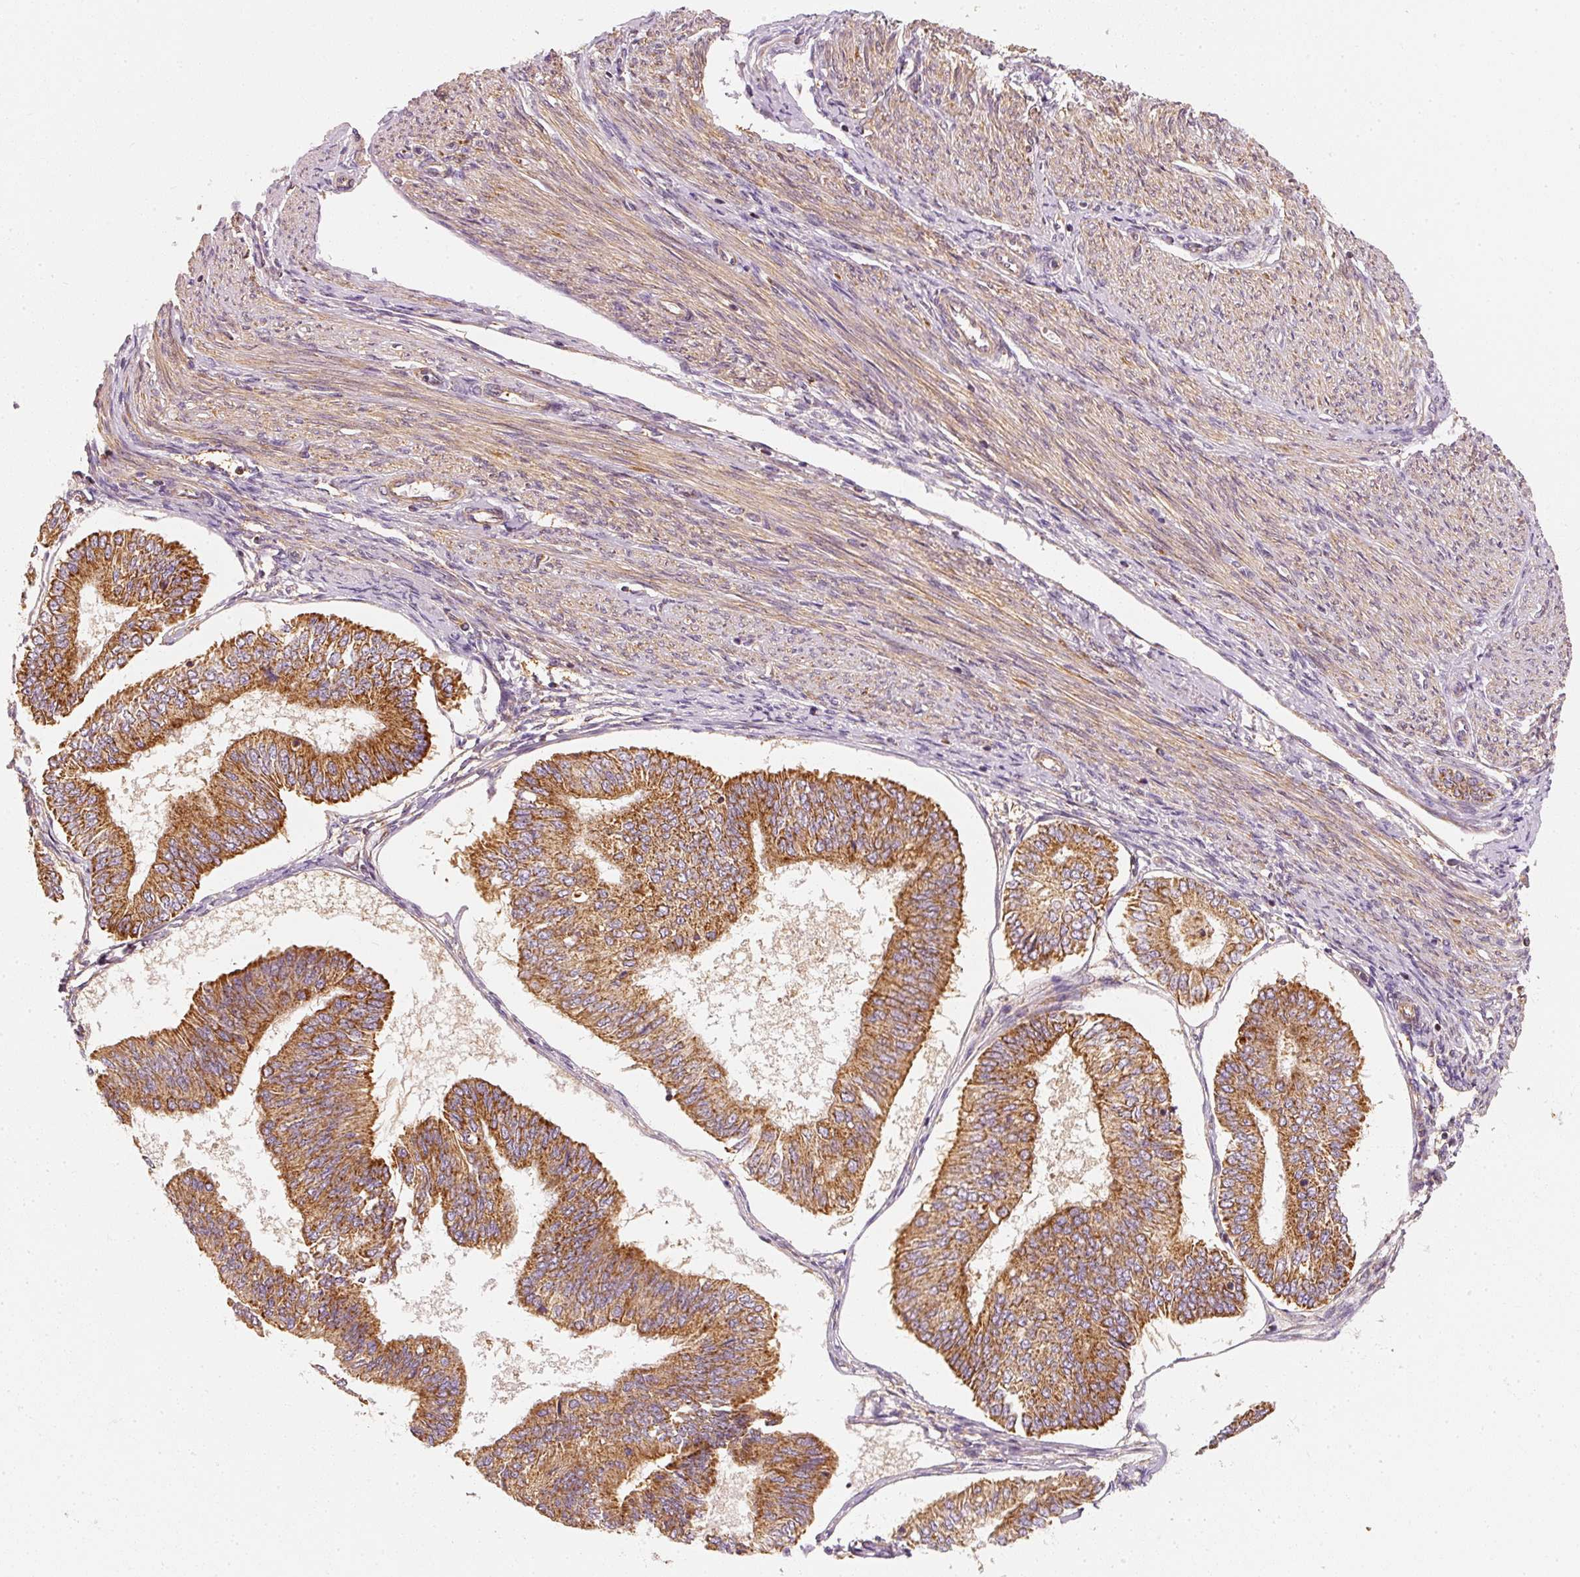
{"staining": {"intensity": "strong", "quantity": ">75%", "location": "cytoplasmic/membranous"}, "tissue": "endometrial cancer", "cell_type": "Tumor cells", "image_type": "cancer", "snomed": [{"axis": "morphology", "description": "Adenocarcinoma, NOS"}, {"axis": "topography", "description": "Endometrium"}], "caption": "The photomicrograph shows a brown stain indicating the presence of a protein in the cytoplasmic/membranous of tumor cells in endometrial adenocarcinoma.", "gene": "TOMM40", "patient": {"sex": "female", "age": 58}}